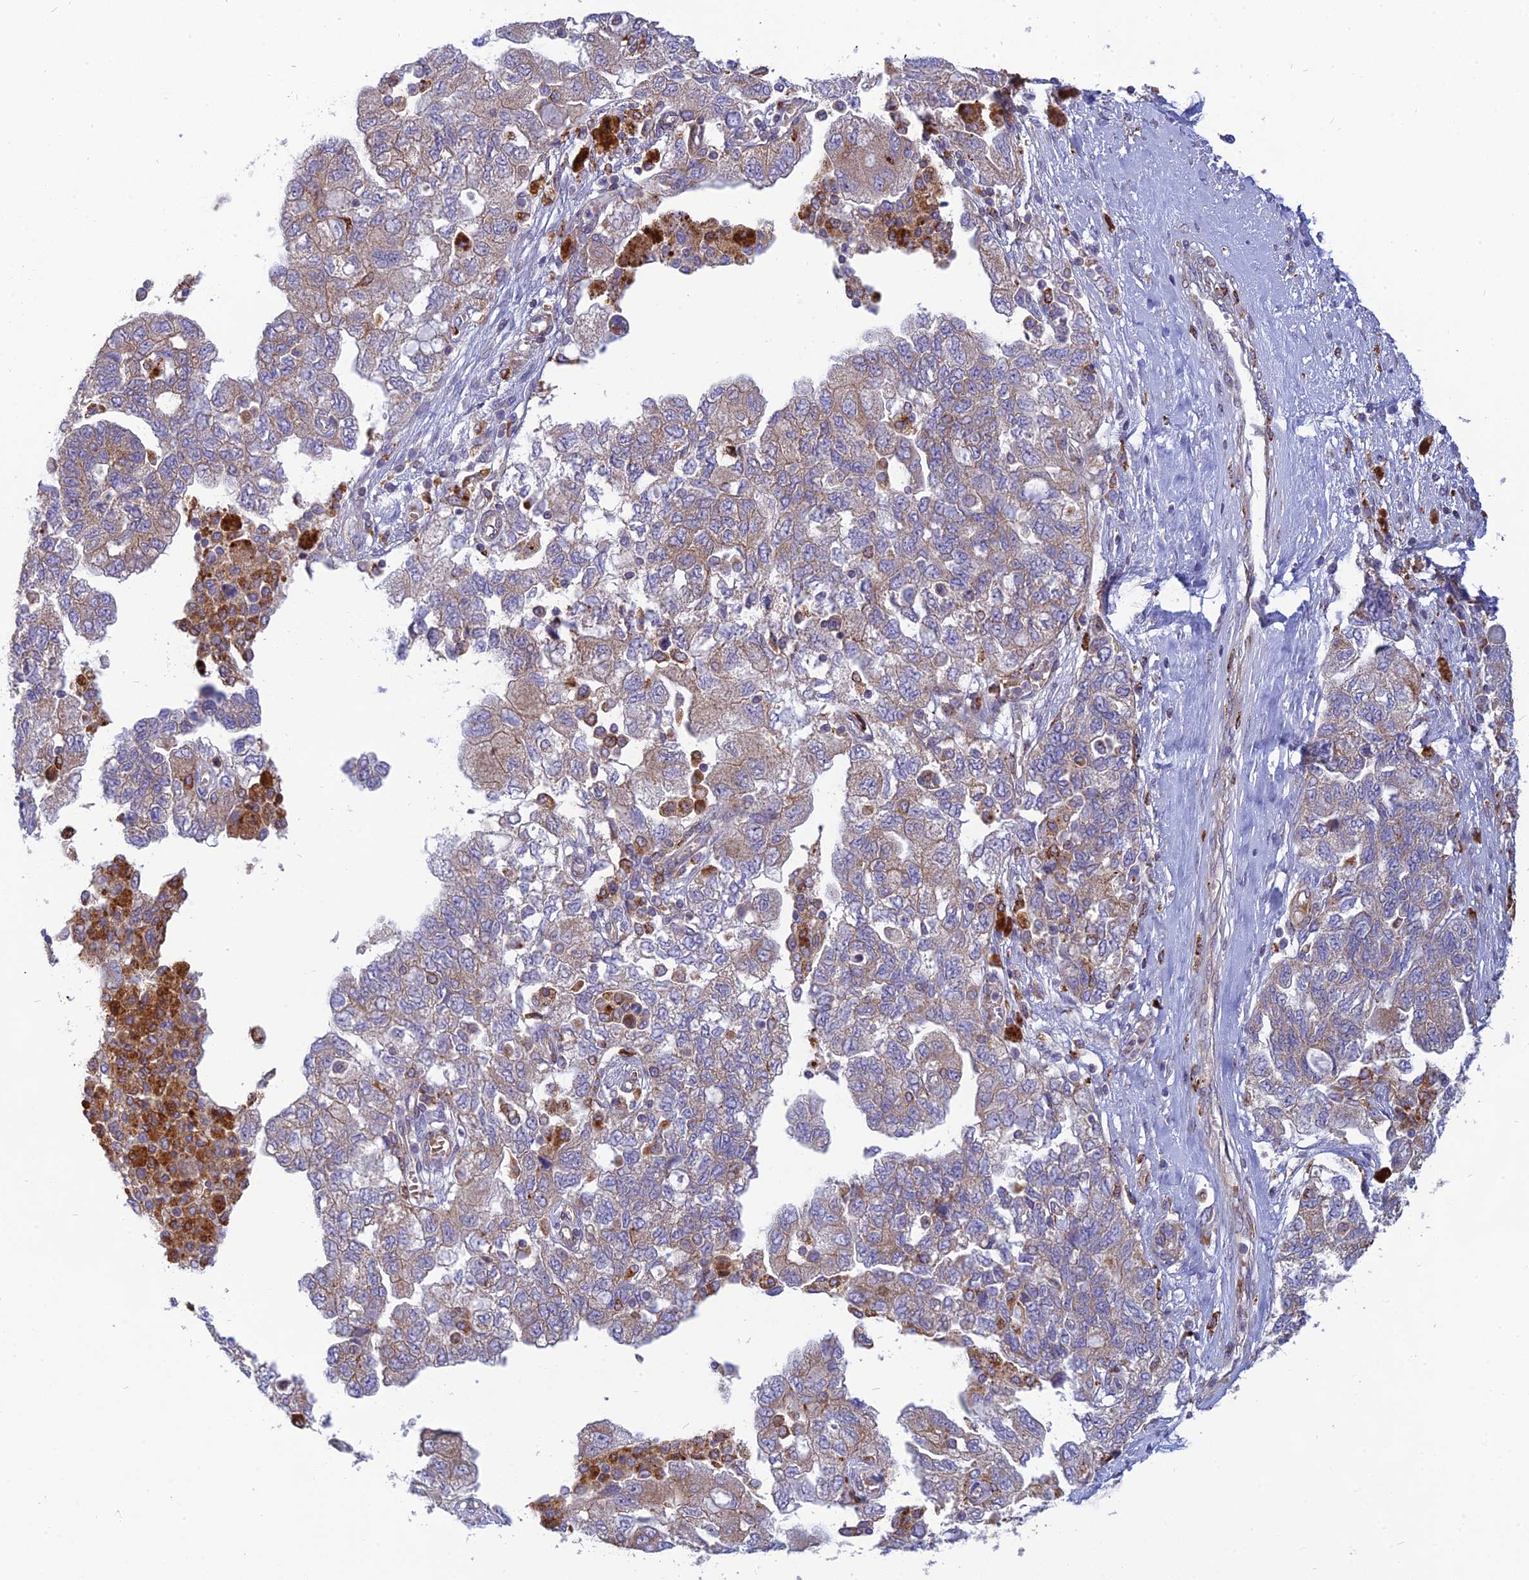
{"staining": {"intensity": "weak", "quantity": "25%-75%", "location": "cytoplasmic/membranous"}, "tissue": "ovarian cancer", "cell_type": "Tumor cells", "image_type": "cancer", "snomed": [{"axis": "morphology", "description": "Carcinoma, NOS"}, {"axis": "morphology", "description": "Cystadenocarcinoma, serous, NOS"}, {"axis": "topography", "description": "Ovary"}], "caption": "A brown stain labels weak cytoplasmic/membranous expression of a protein in ovarian serous cystadenocarcinoma tumor cells. Ihc stains the protein of interest in brown and the nuclei are stained blue.", "gene": "PHKA2", "patient": {"sex": "female", "age": 69}}